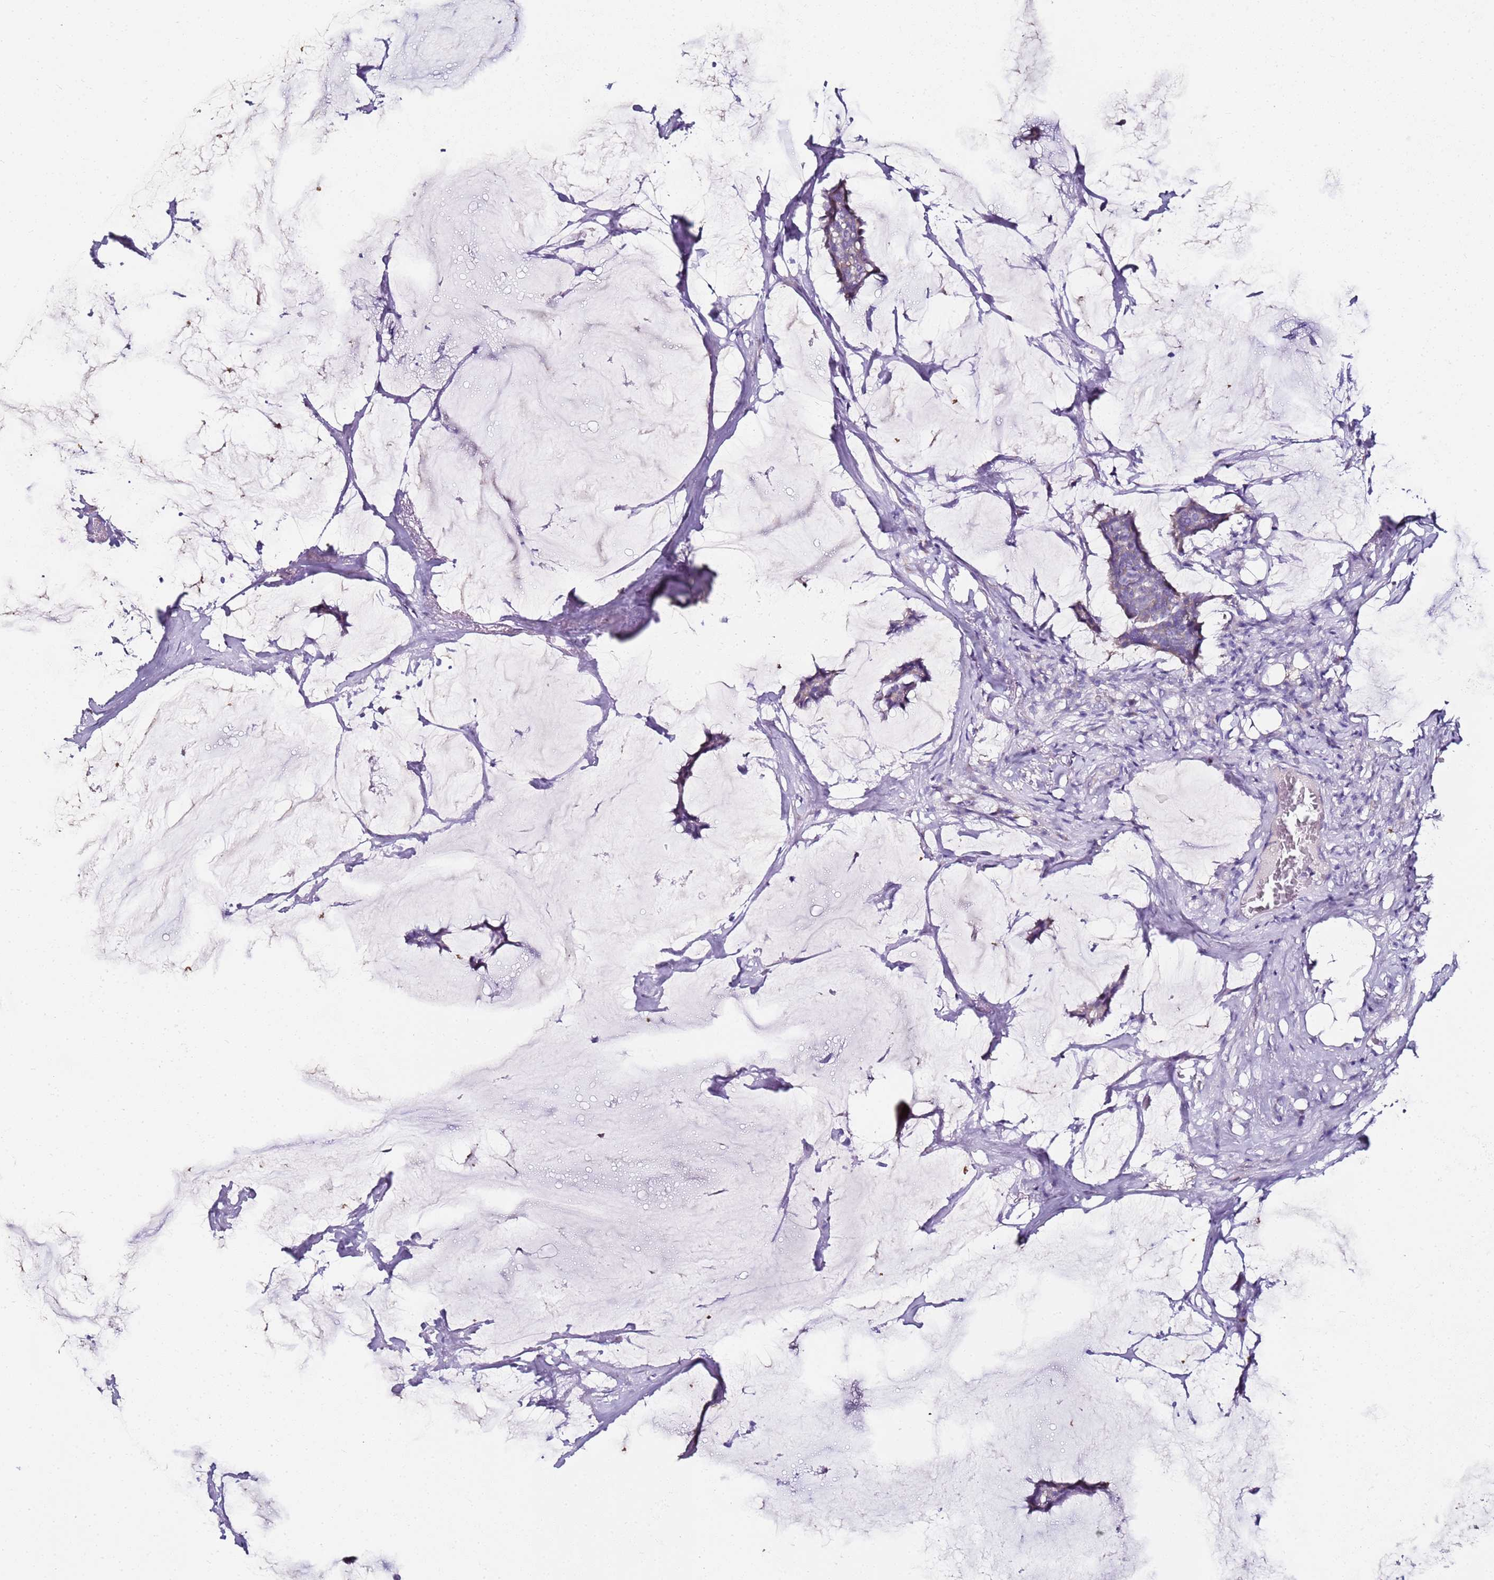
{"staining": {"intensity": "negative", "quantity": "none", "location": "none"}, "tissue": "breast cancer", "cell_type": "Tumor cells", "image_type": "cancer", "snomed": [{"axis": "morphology", "description": "Duct carcinoma"}, {"axis": "topography", "description": "Breast"}], "caption": "There is no significant staining in tumor cells of breast intraductal carcinoma.", "gene": "MYBPC3", "patient": {"sex": "female", "age": 93}}